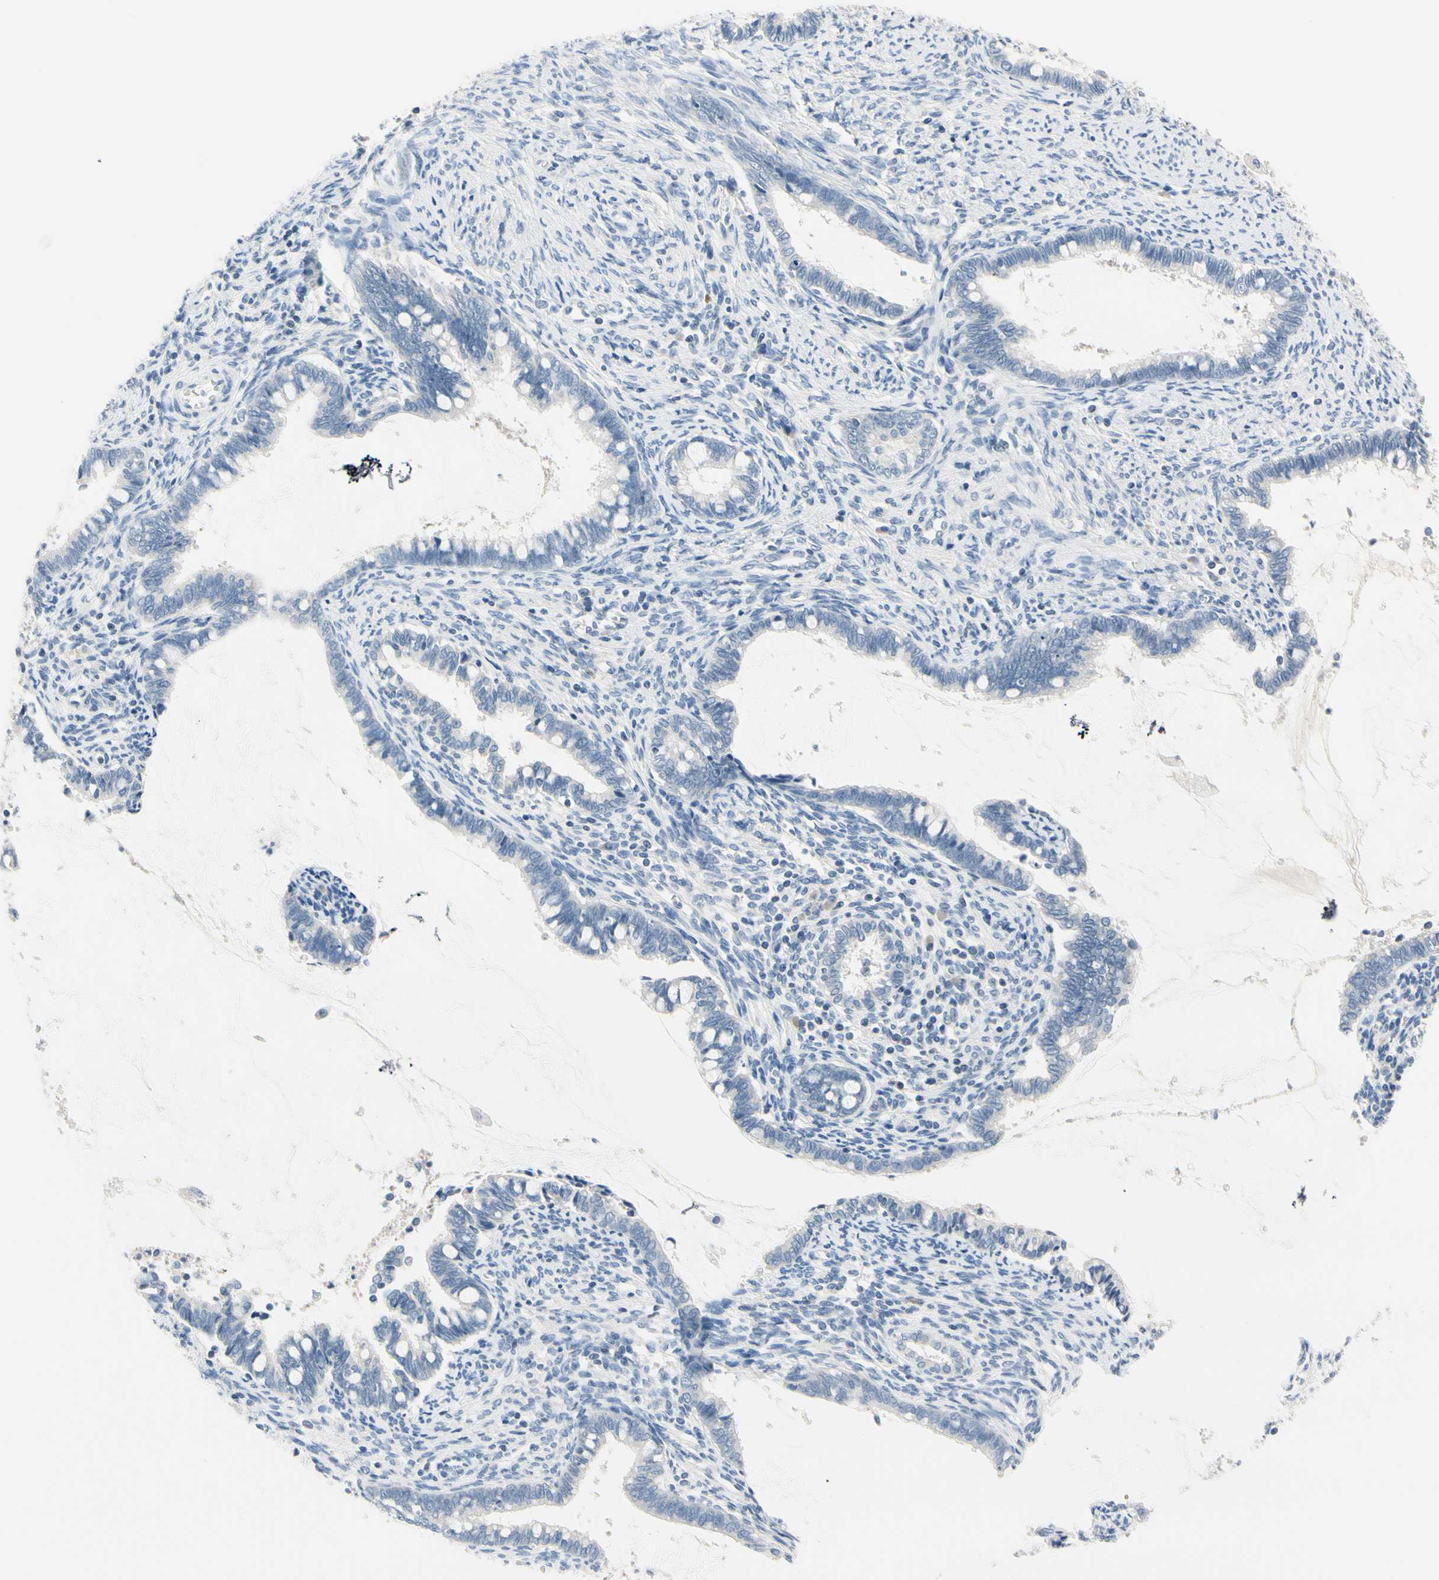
{"staining": {"intensity": "negative", "quantity": "none", "location": "none"}, "tissue": "cervical cancer", "cell_type": "Tumor cells", "image_type": "cancer", "snomed": [{"axis": "morphology", "description": "Adenocarcinoma, NOS"}, {"axis": "topography", "description": "Cervix"}], "caption": "Immunohistochemistry (IHC) micrograph of neoplastic tissue: human adenocarcinoma (cervical) stained with DAB shows no significant protein positivity in tumor cells.", "gene": "NFATC2", "patient": {"sex": "female", "age": 44}}